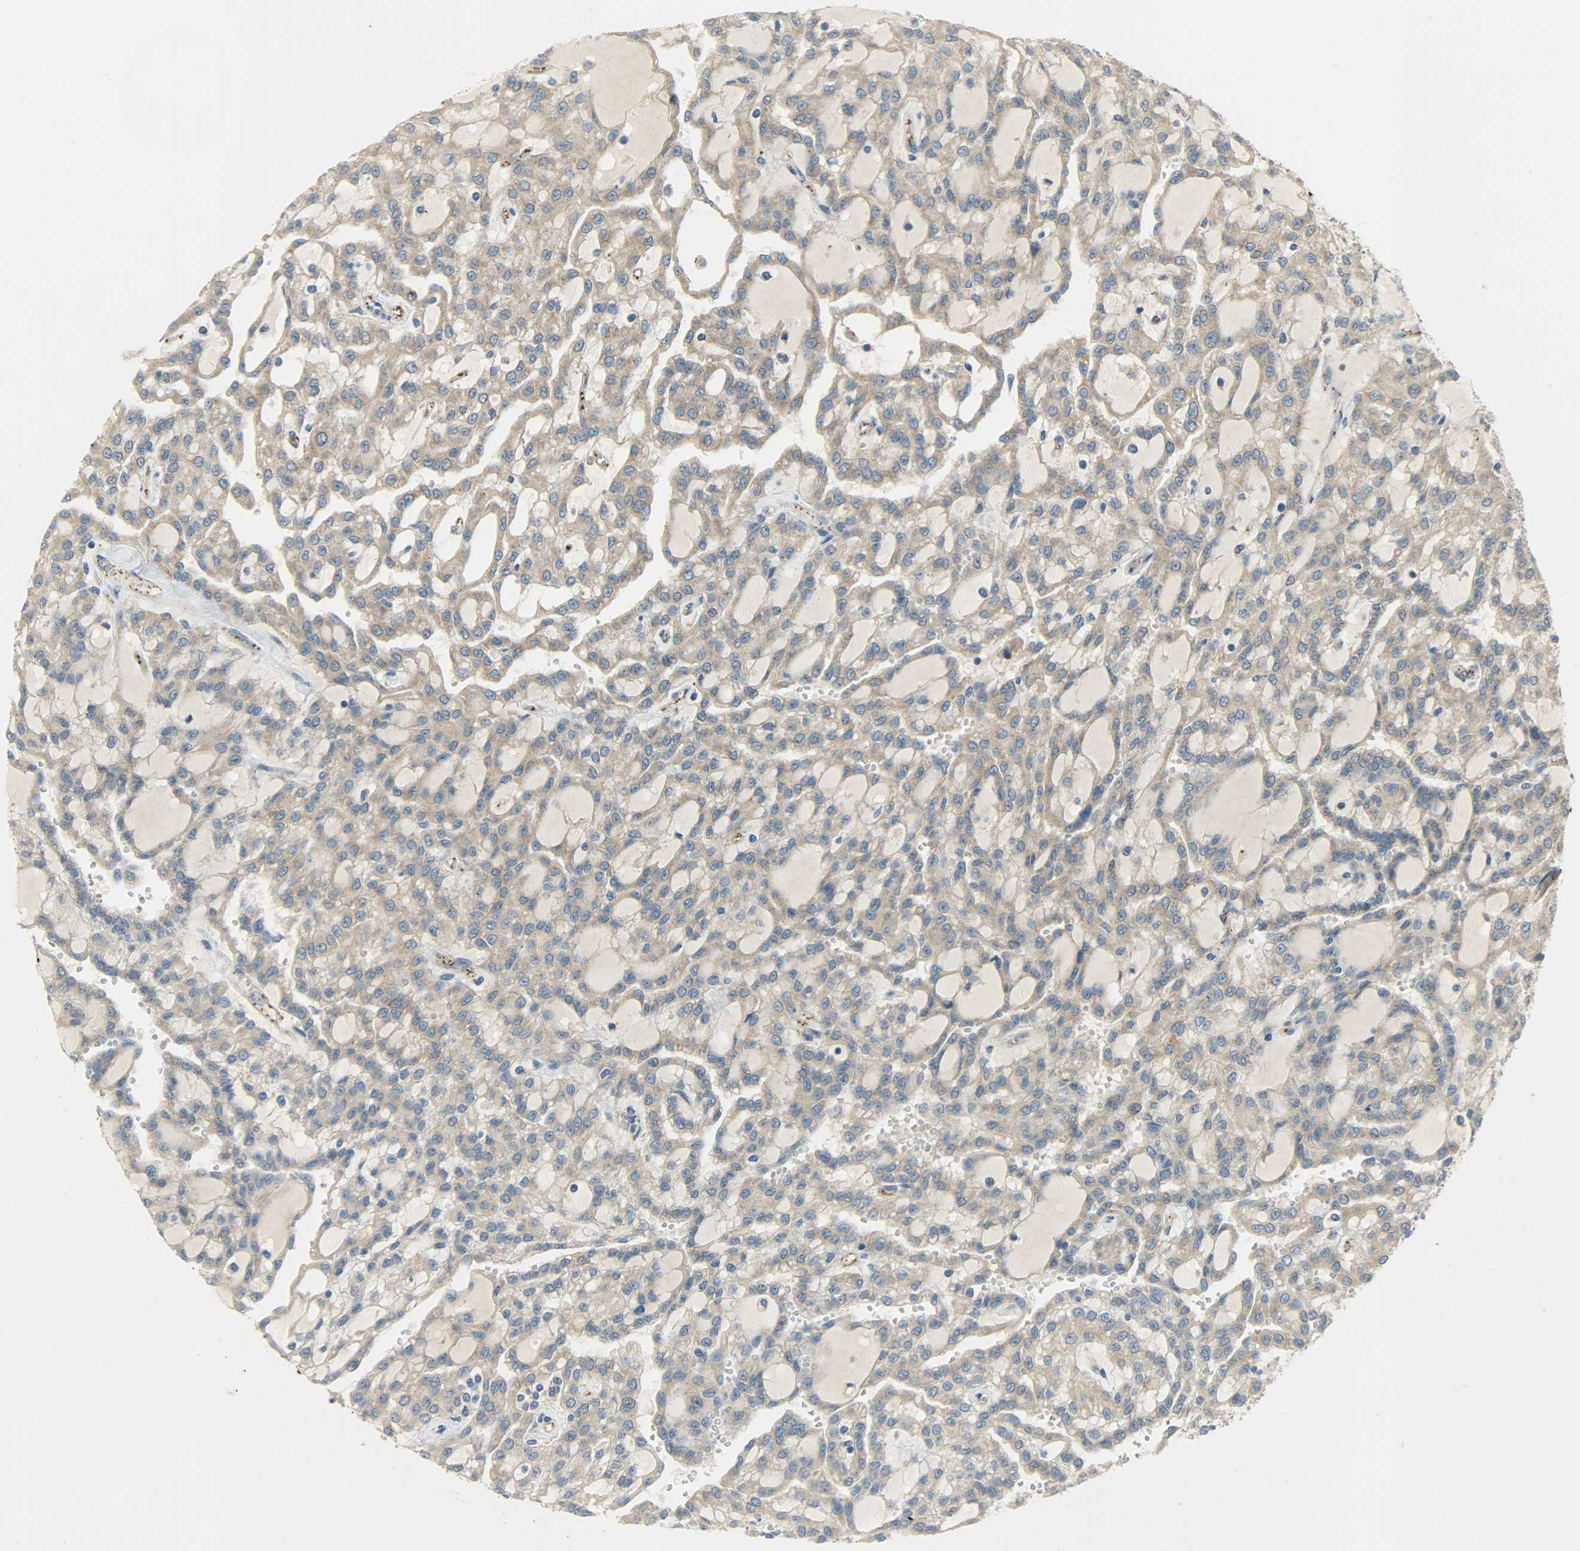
{"staining": {"intensity": "weak", "quantity": ">75%", "location": "cytoplasmic/membranous"}, "tissue": "renal cancer", "cell_type": "Tumor cells", "image_type": "cancer", "snomed": [{"axis": "morphology", "description": "Adenocarcinoma, NOS"}, {"axis": "topography", "description": "Kidney"}], "caption": "This image reveals renal adenocarcinoma stained with immunohistochemistry to label a protein in brown. The cytoplasmic/membranous of tumor cells show weak positivity for the protein. Nuclei are counter-stained blue.", "gene": "KIAA1217", "patient": {"sex": "male", "age": 63}}